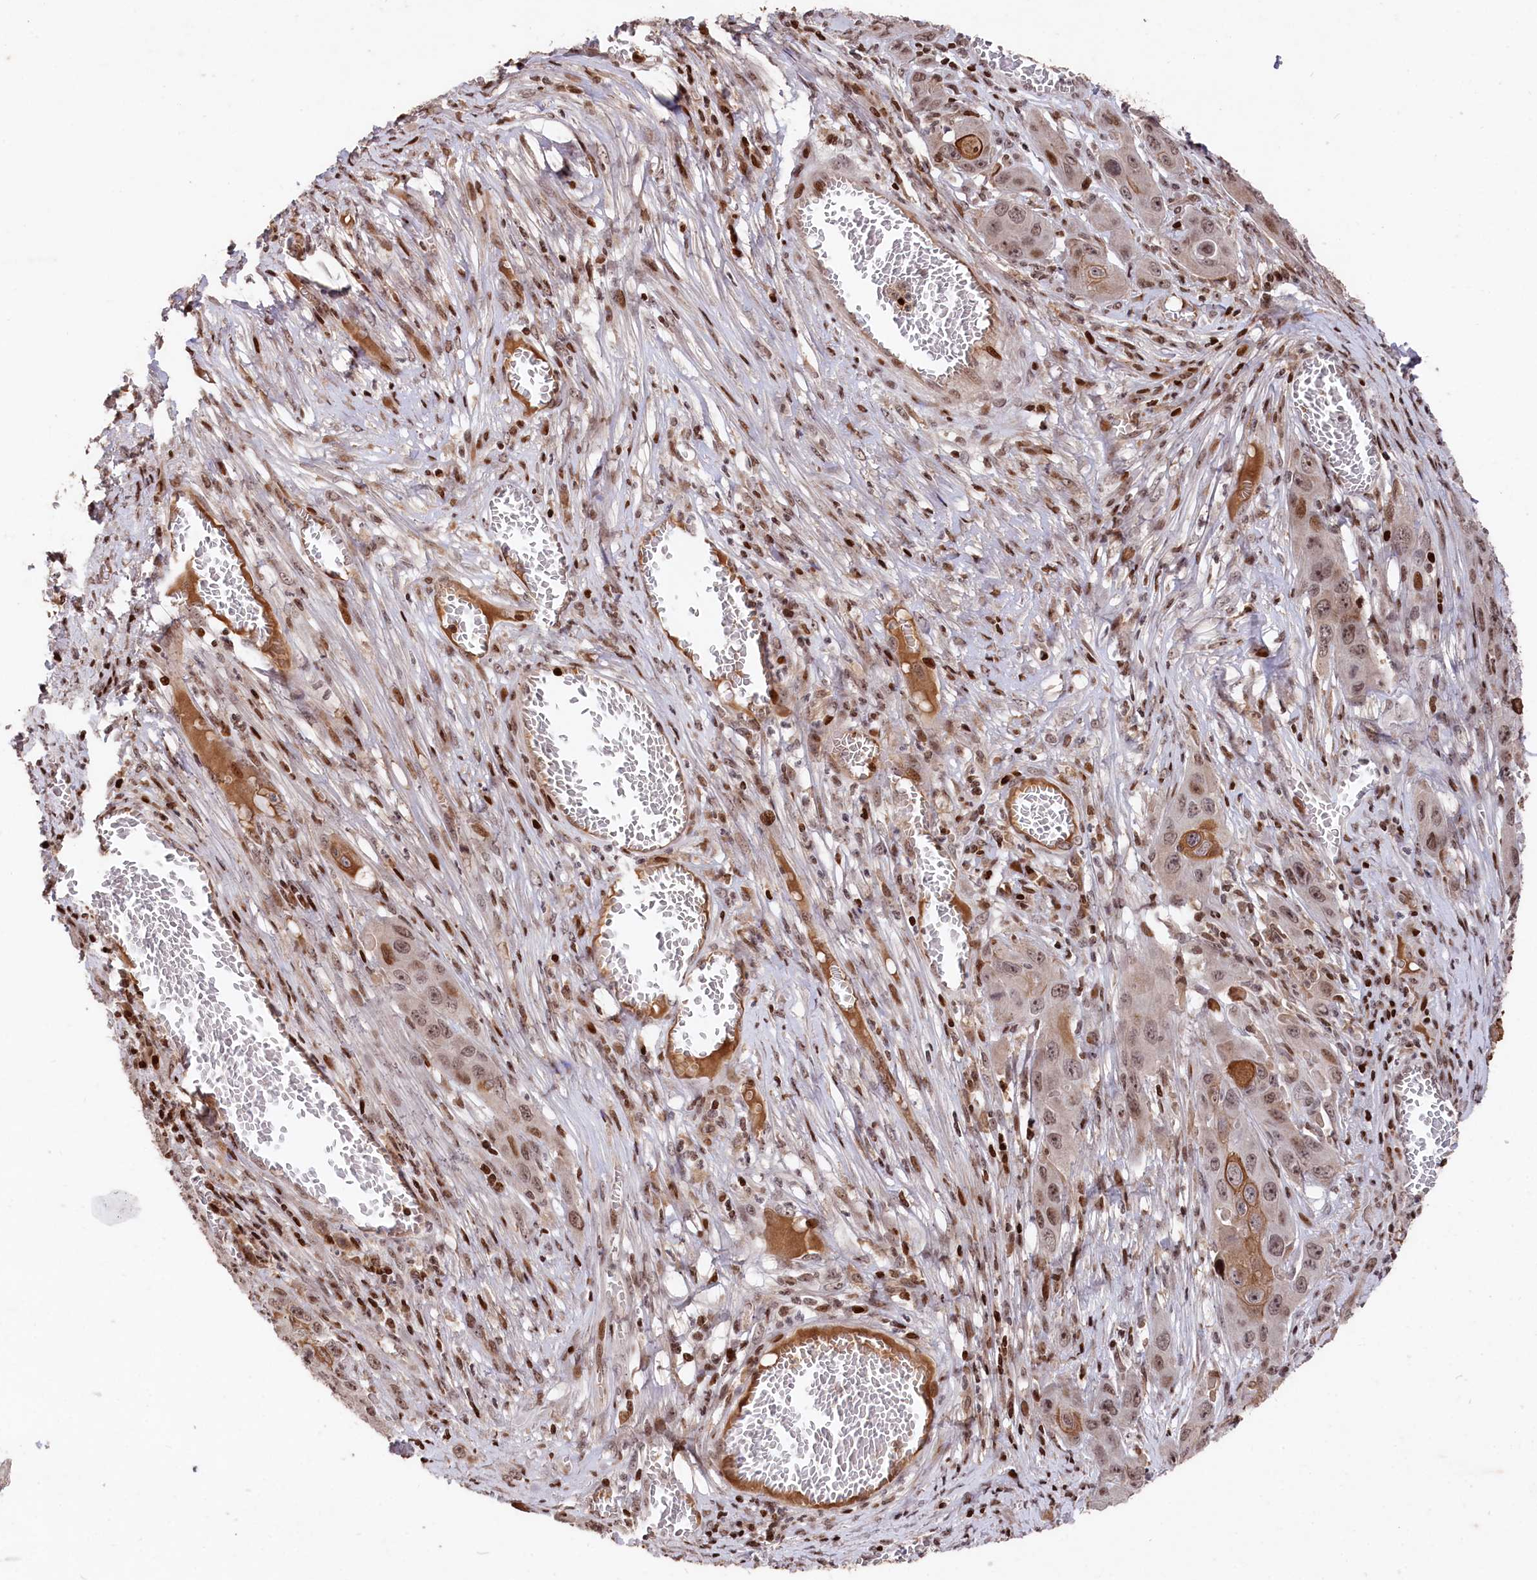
{"staining": {"intensity": "strong", "quantity": "<25%", "location": "cytoplasmic/membranous,nuclear"}, "tissue": "skin cancer", "cell_type": "Tumor cells", "image_type": "cancer", "snomed": [{"axis": "morphology", "description": "Squamous cell carcinoma, NOS"}, {"axis": "topography", "description": "Skin"}], "caption": "Skin cancer was stained to show a protein in brown. There is medium levels of strong cytoplasmic/membranous and nuclear positivity in about <25% of tumor cells.", "gene": "MCF2L2", "patient": {"sex": "male", "age": 55}}